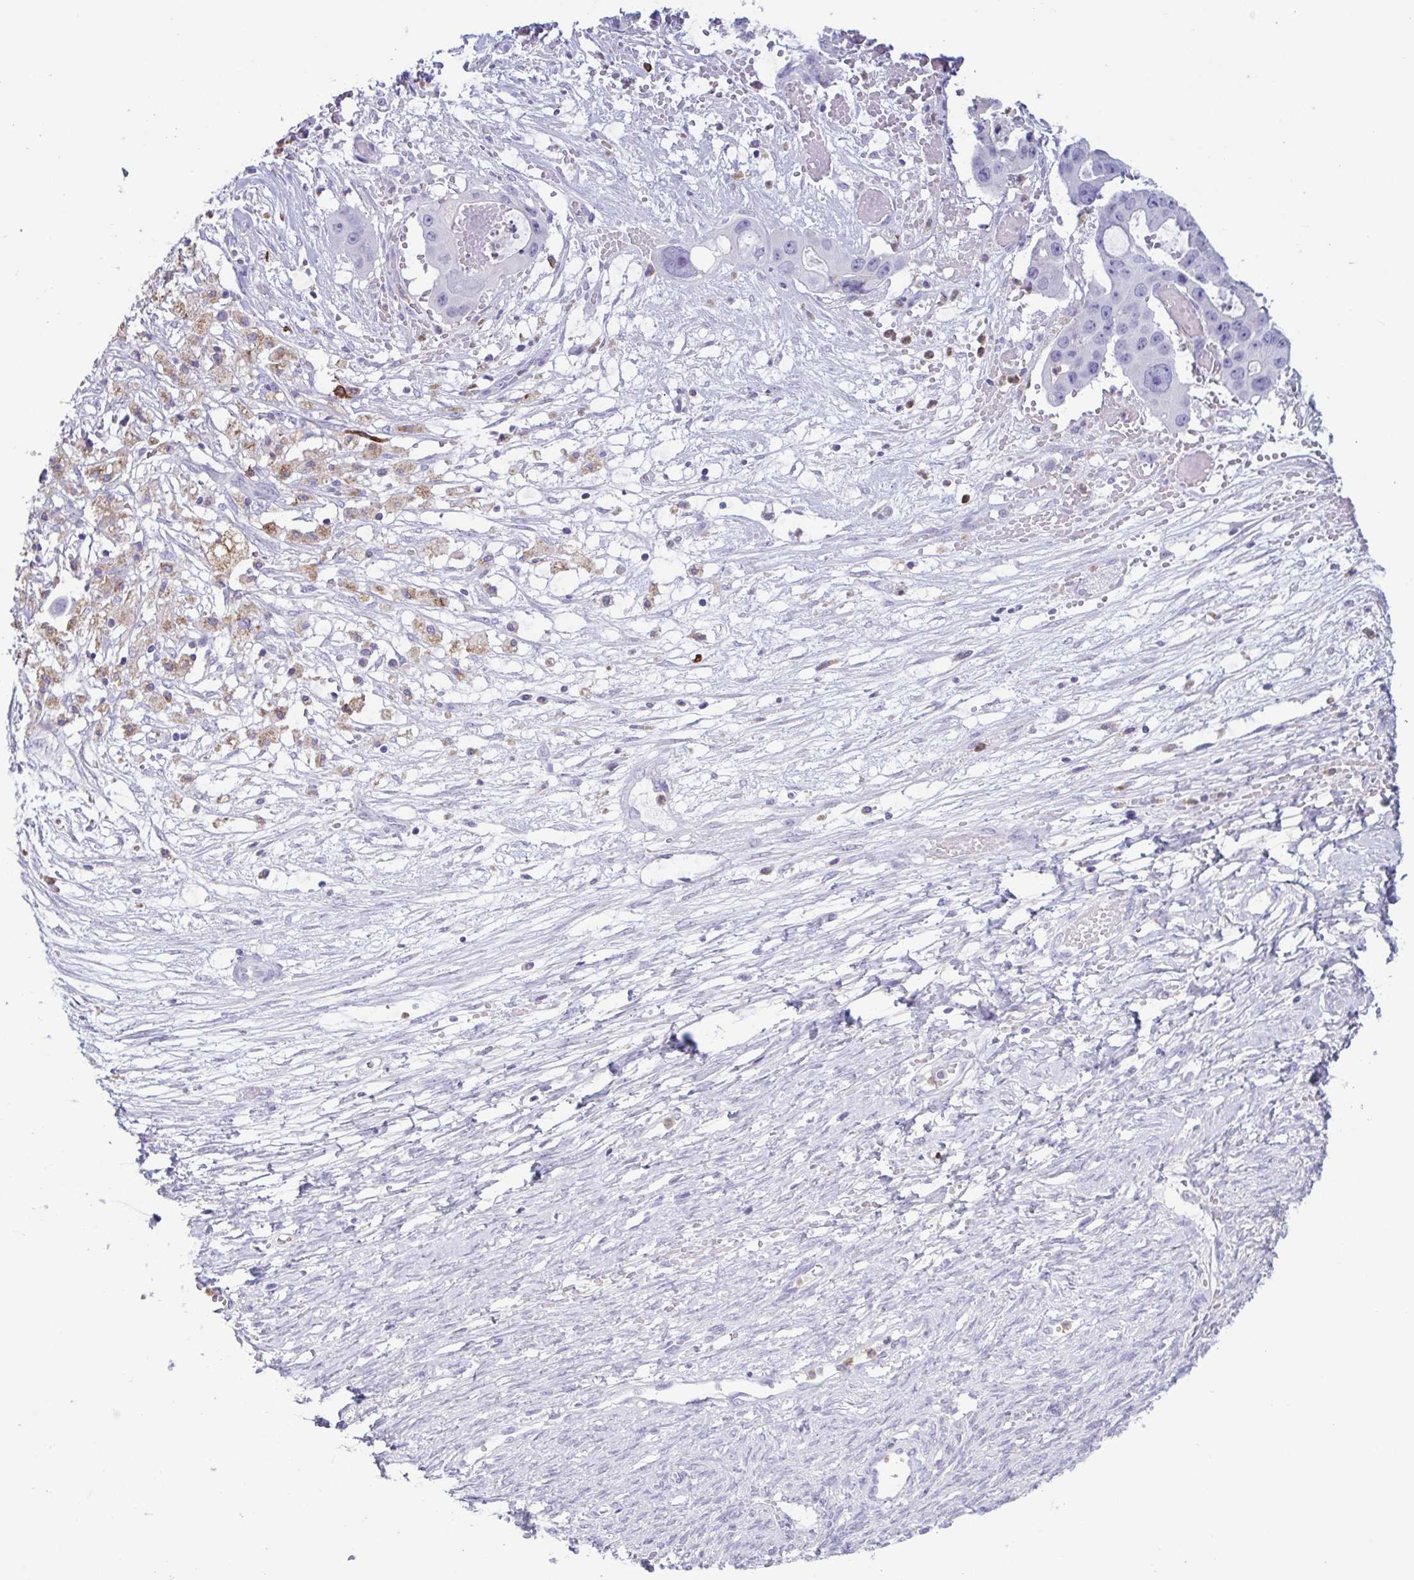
{"staining": {"intensity": "negative", "quantity": "none", "location": "none"}, "tissue": "ovarian cancer", "cell_type": "Tumor cells", "image_type": "cancer", "snomed": [{"axis": "morphology", "description": "Cystadenocarcinoma, serous, NOS"}, {"axis": "topography", "description": "Ovary"}], "caption": "Image shows no significant protein expression in tumor cells of ovarian cancer. (DAB (3,3'-diaminobenzidine) immunohistochemistry, high magnification).", "gene": "ATP6V1G2", "patient": {"sex": "female", "age": 56}}